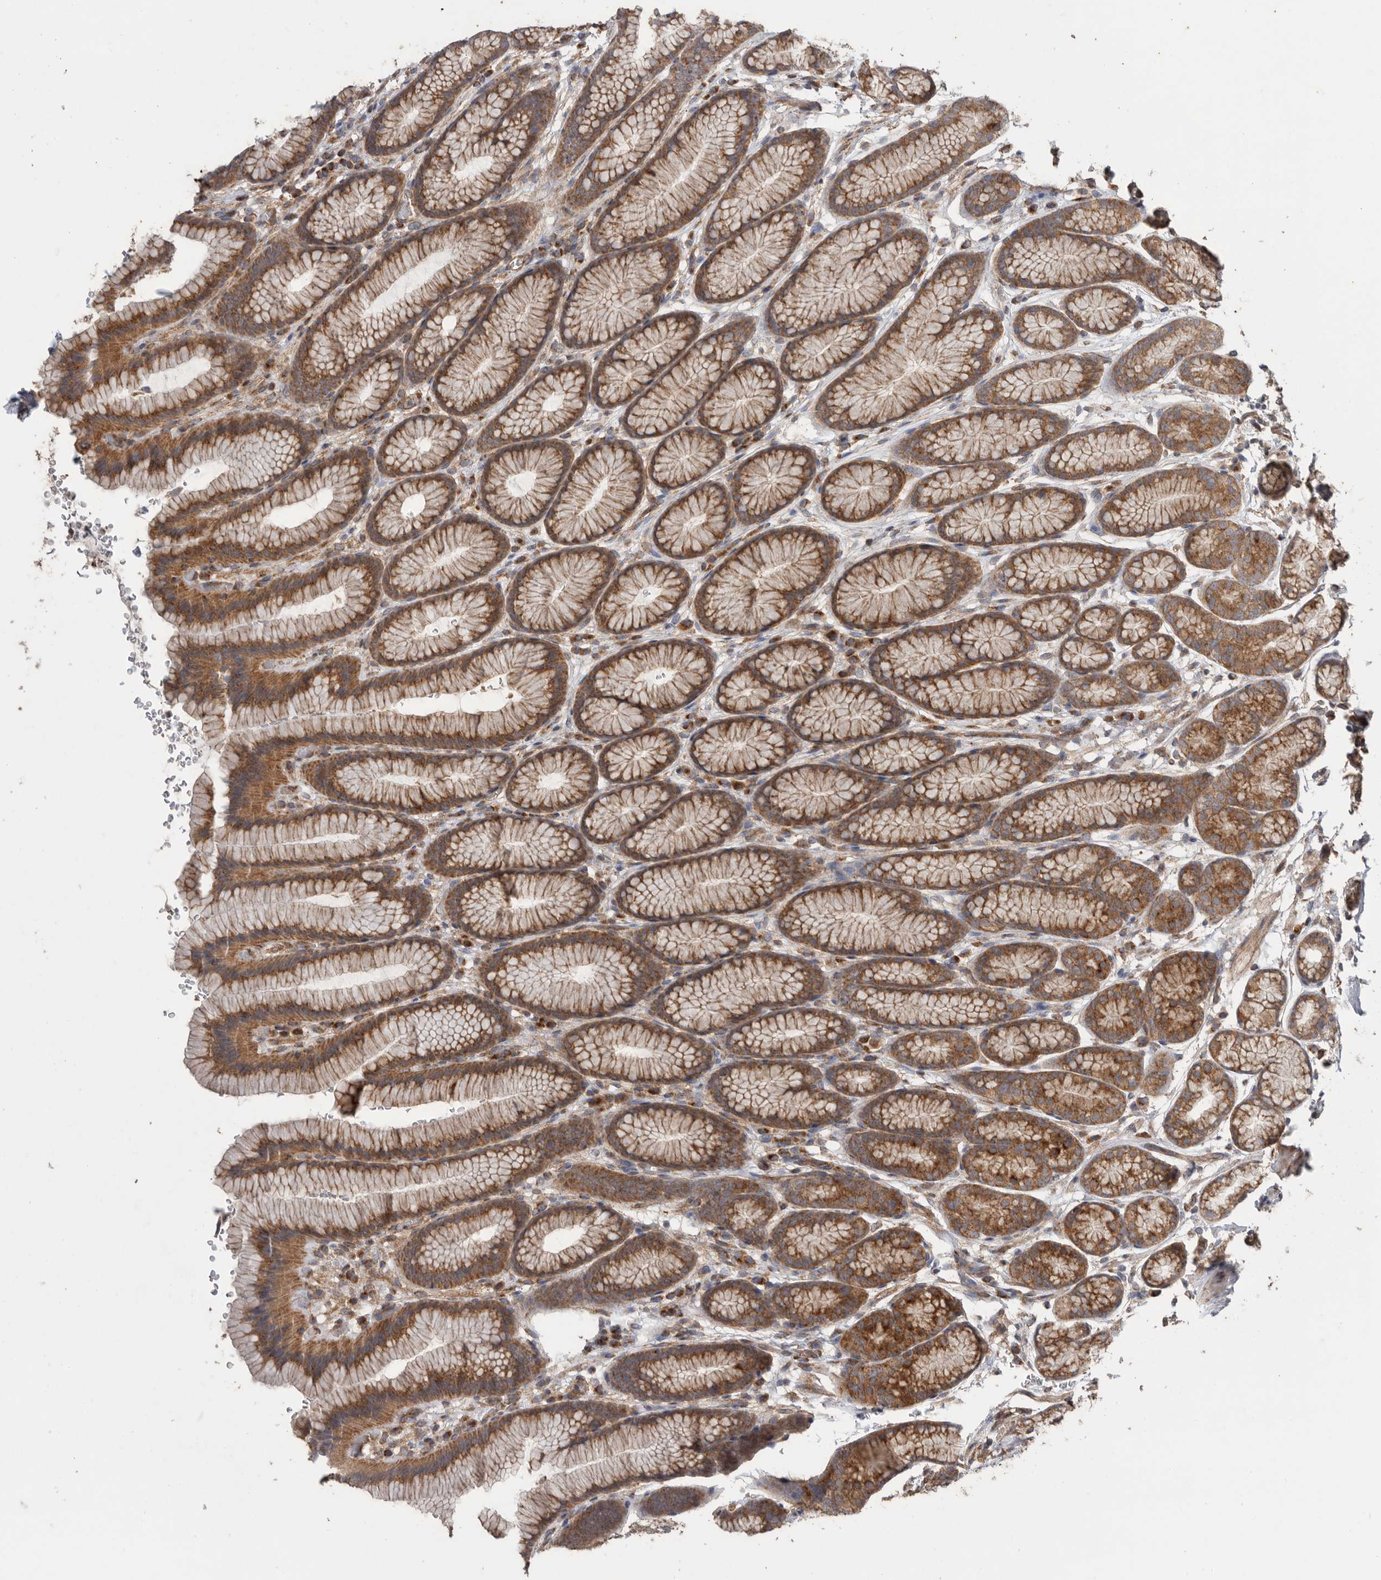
{"staining": {"intensity": "moderate", "quantity": ">75%", "location": "cytoplasmic/membranous"}, "tissue": "stomach", "cell_type": "Glandular cells", "image_type": "normal", "snomed": [{"axis": "morphology", "description": "Normal tissue, NOS"}, {"axis": "topography", "description": "Stomach"}], "caption": "Immunohistochemistry (IHC) of benign human stomach displays medium levels of moderate cytoplasmic/membranous staining in approximately >75% of glandular cells.", "gene": "PODXL2", "patient": {"sex": "male", "age": 42}}